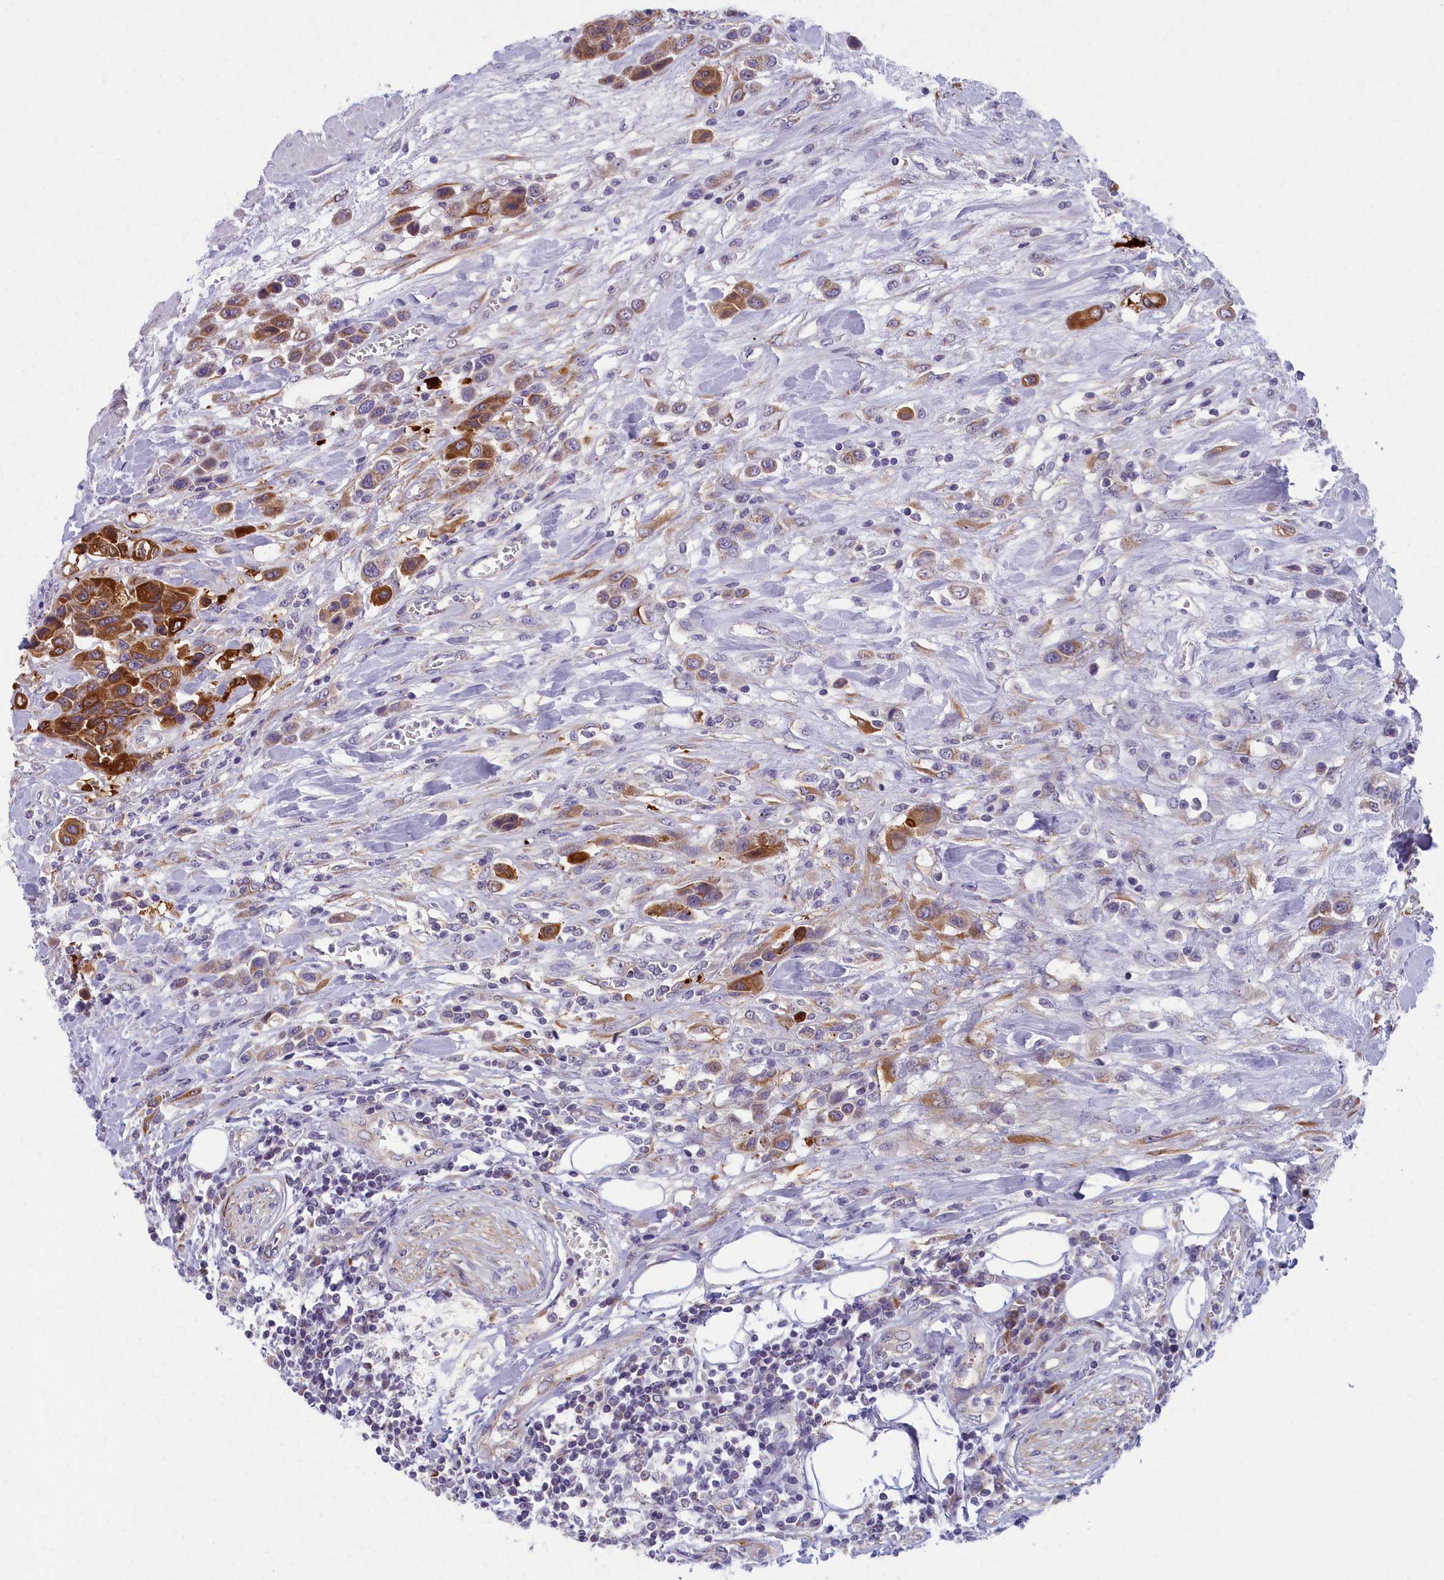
{"staining": {"intensity": "strong", "quantity": "25%-75%", "location": "cytoplasmic/membranous"}, "tissue": "urothelial cancer", "cell_type": "Tumor cells", "image_type": "cancer", "snomed": [{"axis": "morphology", "description": "Urothelial carcinoma, High grade"}, {"axis": "topography", "description": "Urinary bladder"}], "caption": "The immunohistochemical stain labels strong cytoplasmic/membranous staining in tumor cells of urothelial cancer tissue.", "gene": "MRPS25", "patient": {"sex": "male", "age": 50}}